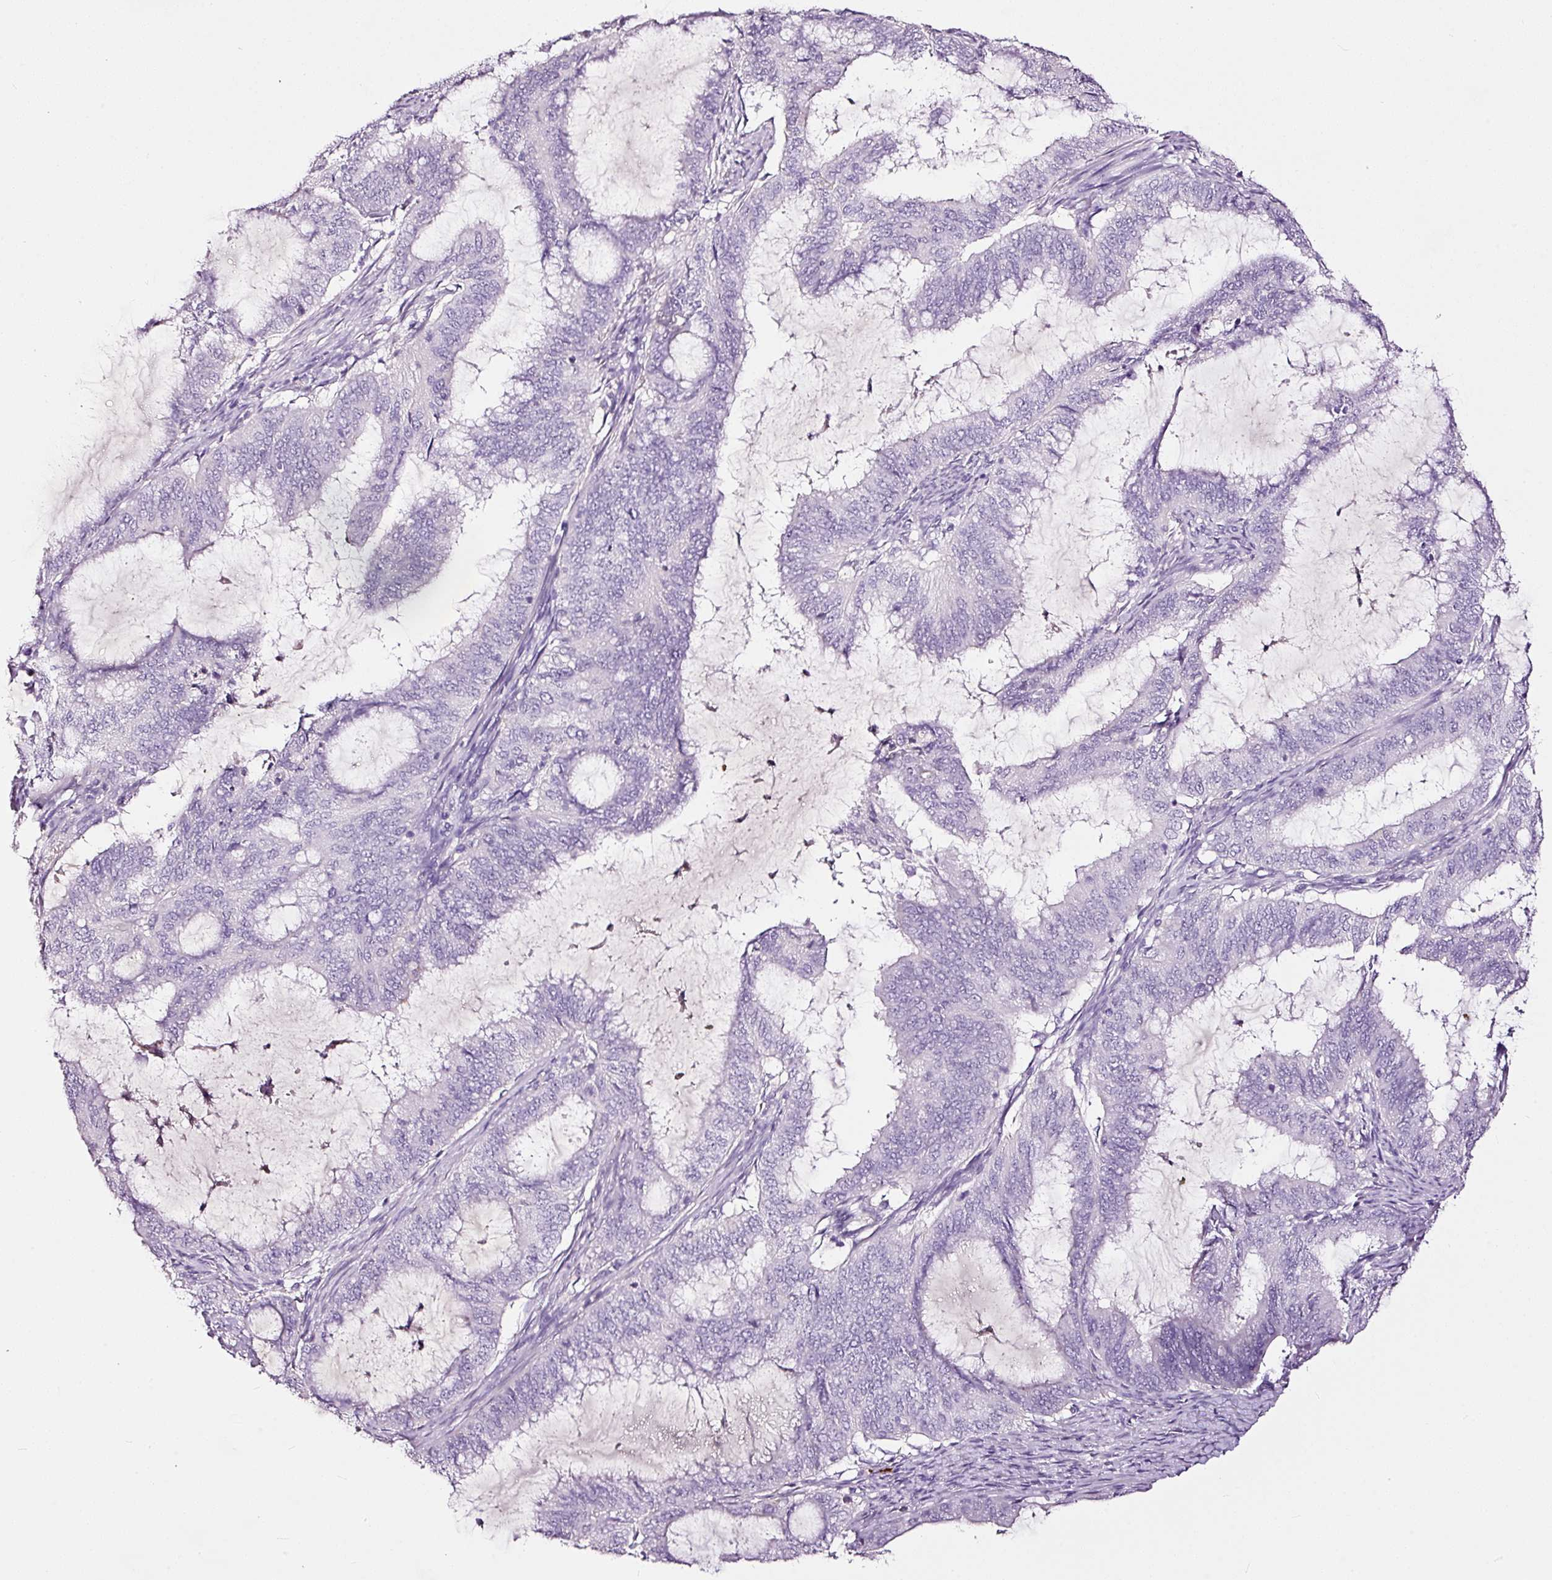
{"staining": {"intensity": "negative", "quantity": "none", "location": "none"}, "tissue": "endometrial cancer", "cell_type": "Tumor cells", "image_type": "cancer", "snomed": [{"axis": "morphology", "description": "Adenocarcinoma, NOS"}, {"axis": "topography", "description": "Endometrium"}], "caption": "This is an immunohistochemistry (IHC) photomicrograph of human endometrial cancer (adenocarcinoma). There is no positivity in tumor cells.", "gene": "LAMP3", "patient": {"sex": "female", "age": 51}}